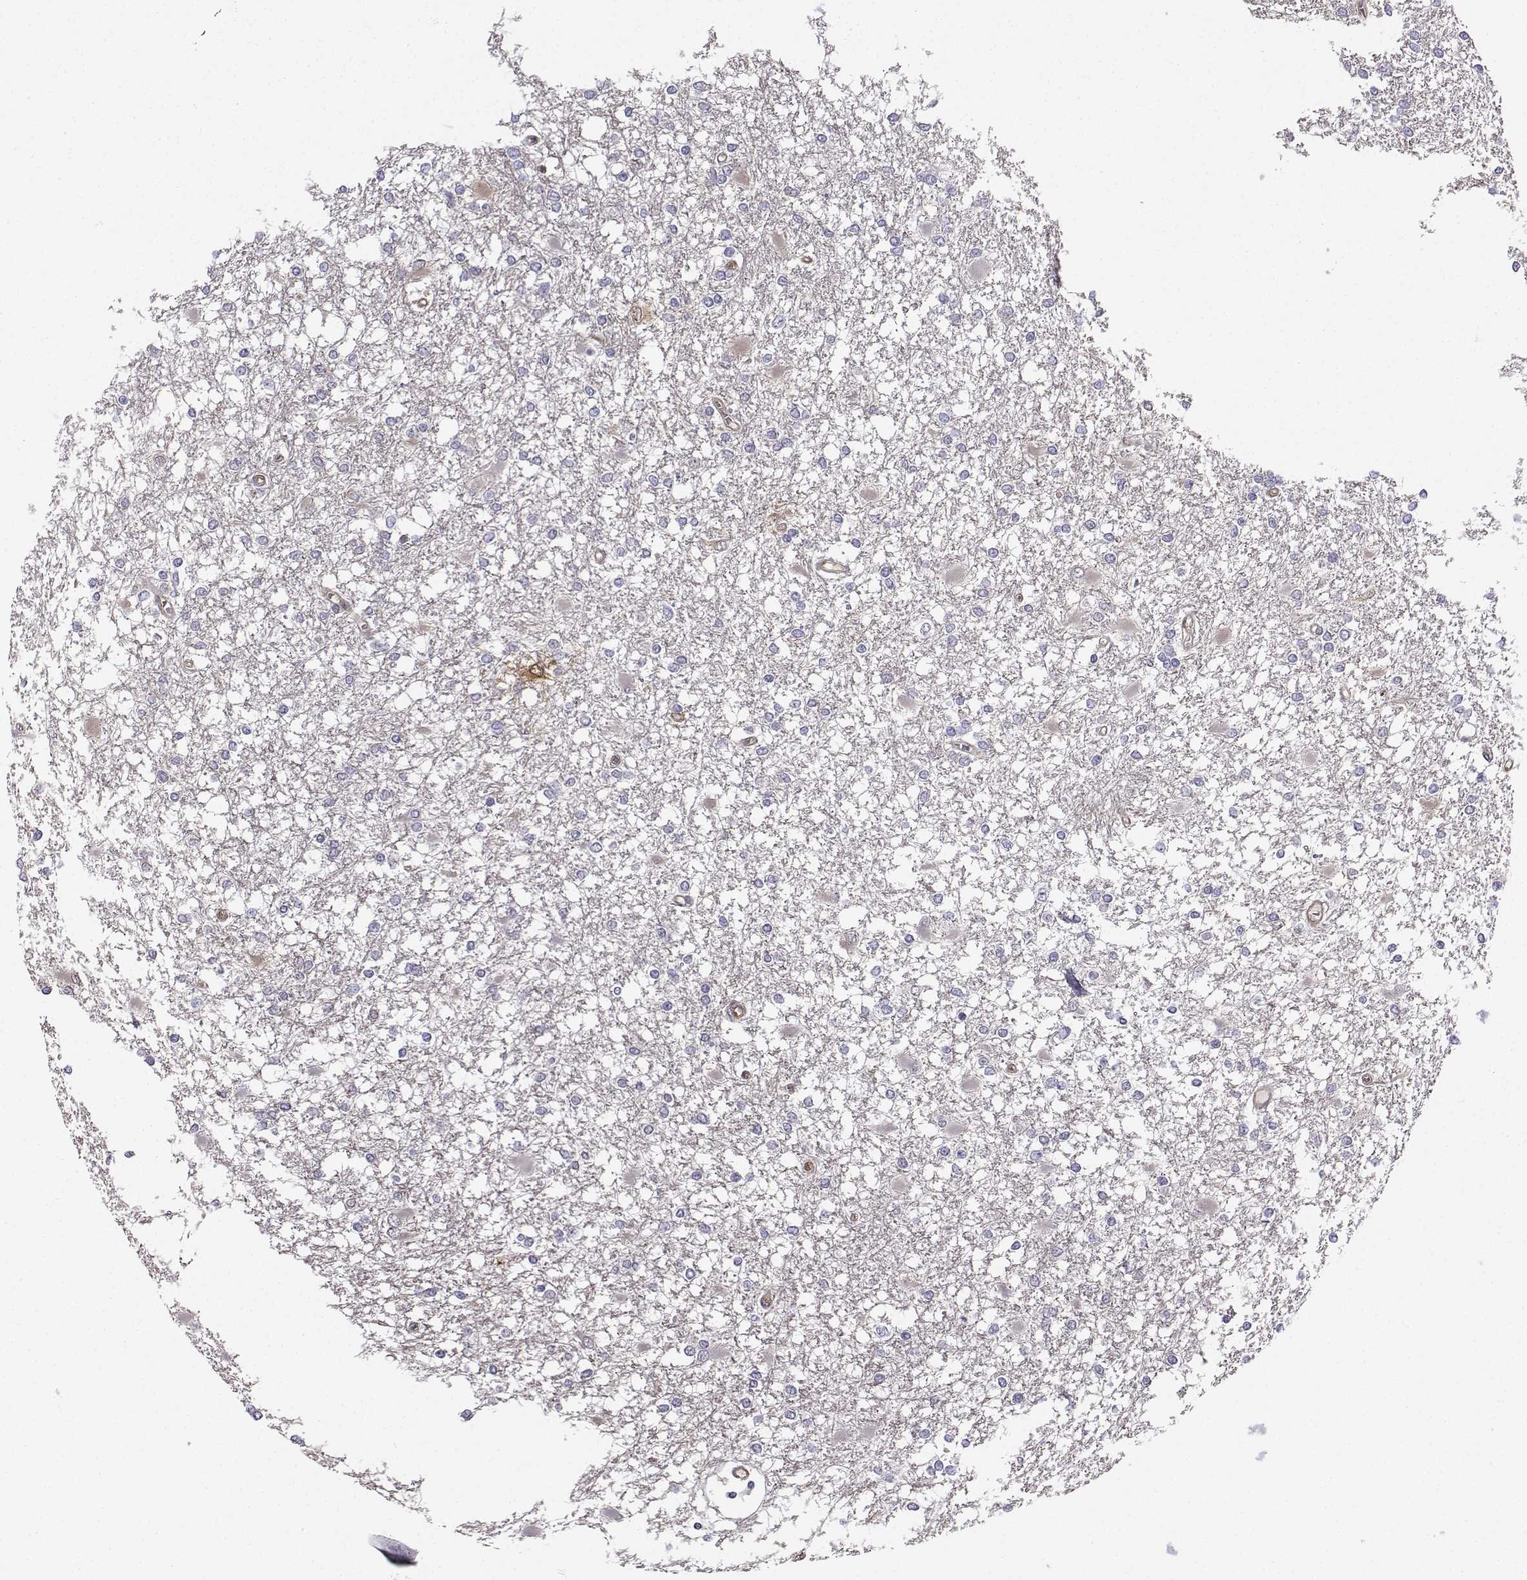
{"staining": {"intensity": "negative", "quantity": "none", "location": "none"}, "tissue": "glioma", "cell_type": "Tumor cells", "image_type": "cancer", "snomed": [{"axis": "morphology", "description": "Glioma, malignant, High grade"}, {"axis": "topography", "description": "Cerebral cortex"}], "caption": "High magnification brightfield microscopy of malignant glioma (high-grade) stained with DAB (brown) and counterstained with hematoxylin (blue): tumor cells show no significant staining. The staining was performed using DAB (3,3'-diaminobenzidine) to visualize the protein expression in brown, while the nuclei were stained in blue with hematoxylin (Magnification: 20x).", "gene": "NQO1", "patient": {"sex": "male", "age": 79}}